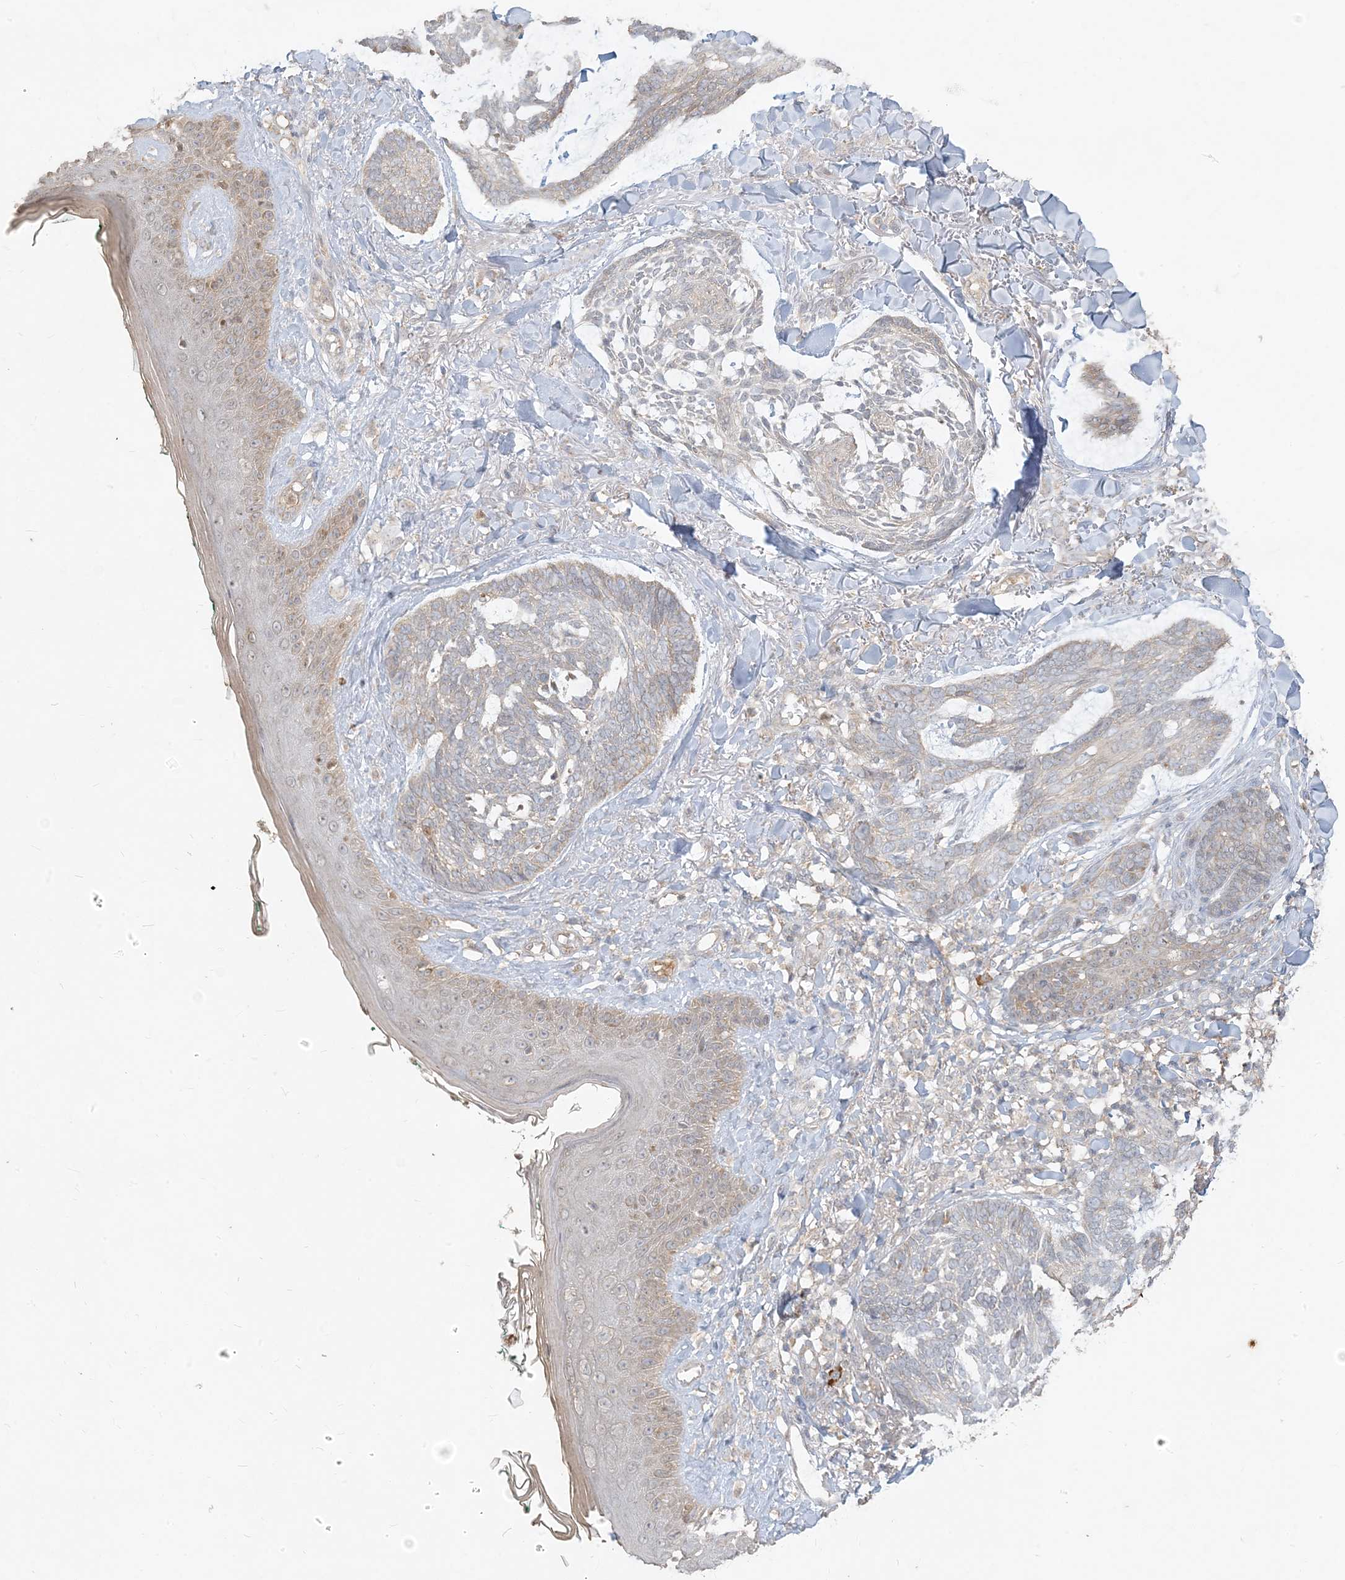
{"staining": {"intensity": "weak", "quantity": "25%-75%", "location": "cytoplasmic/membranous"}, "tissue": "skin cancer", "cell_type": "Tumor cells", "image_type": "cancer", "snomed": [{"axis": "morphology", "description": "Basal cell carcinoma"}, {"axis": "topography", "description": "Skin"}], "caption": "Brown immunohistochemical staining in human skin cancer (basal cell carcinoma) demonstrates weak cytoplasmic/membranous expression in about 25%-75% of tumor cells.", "gene": "MCOLN1", "patient": {"sex": "male", "age": 43}}